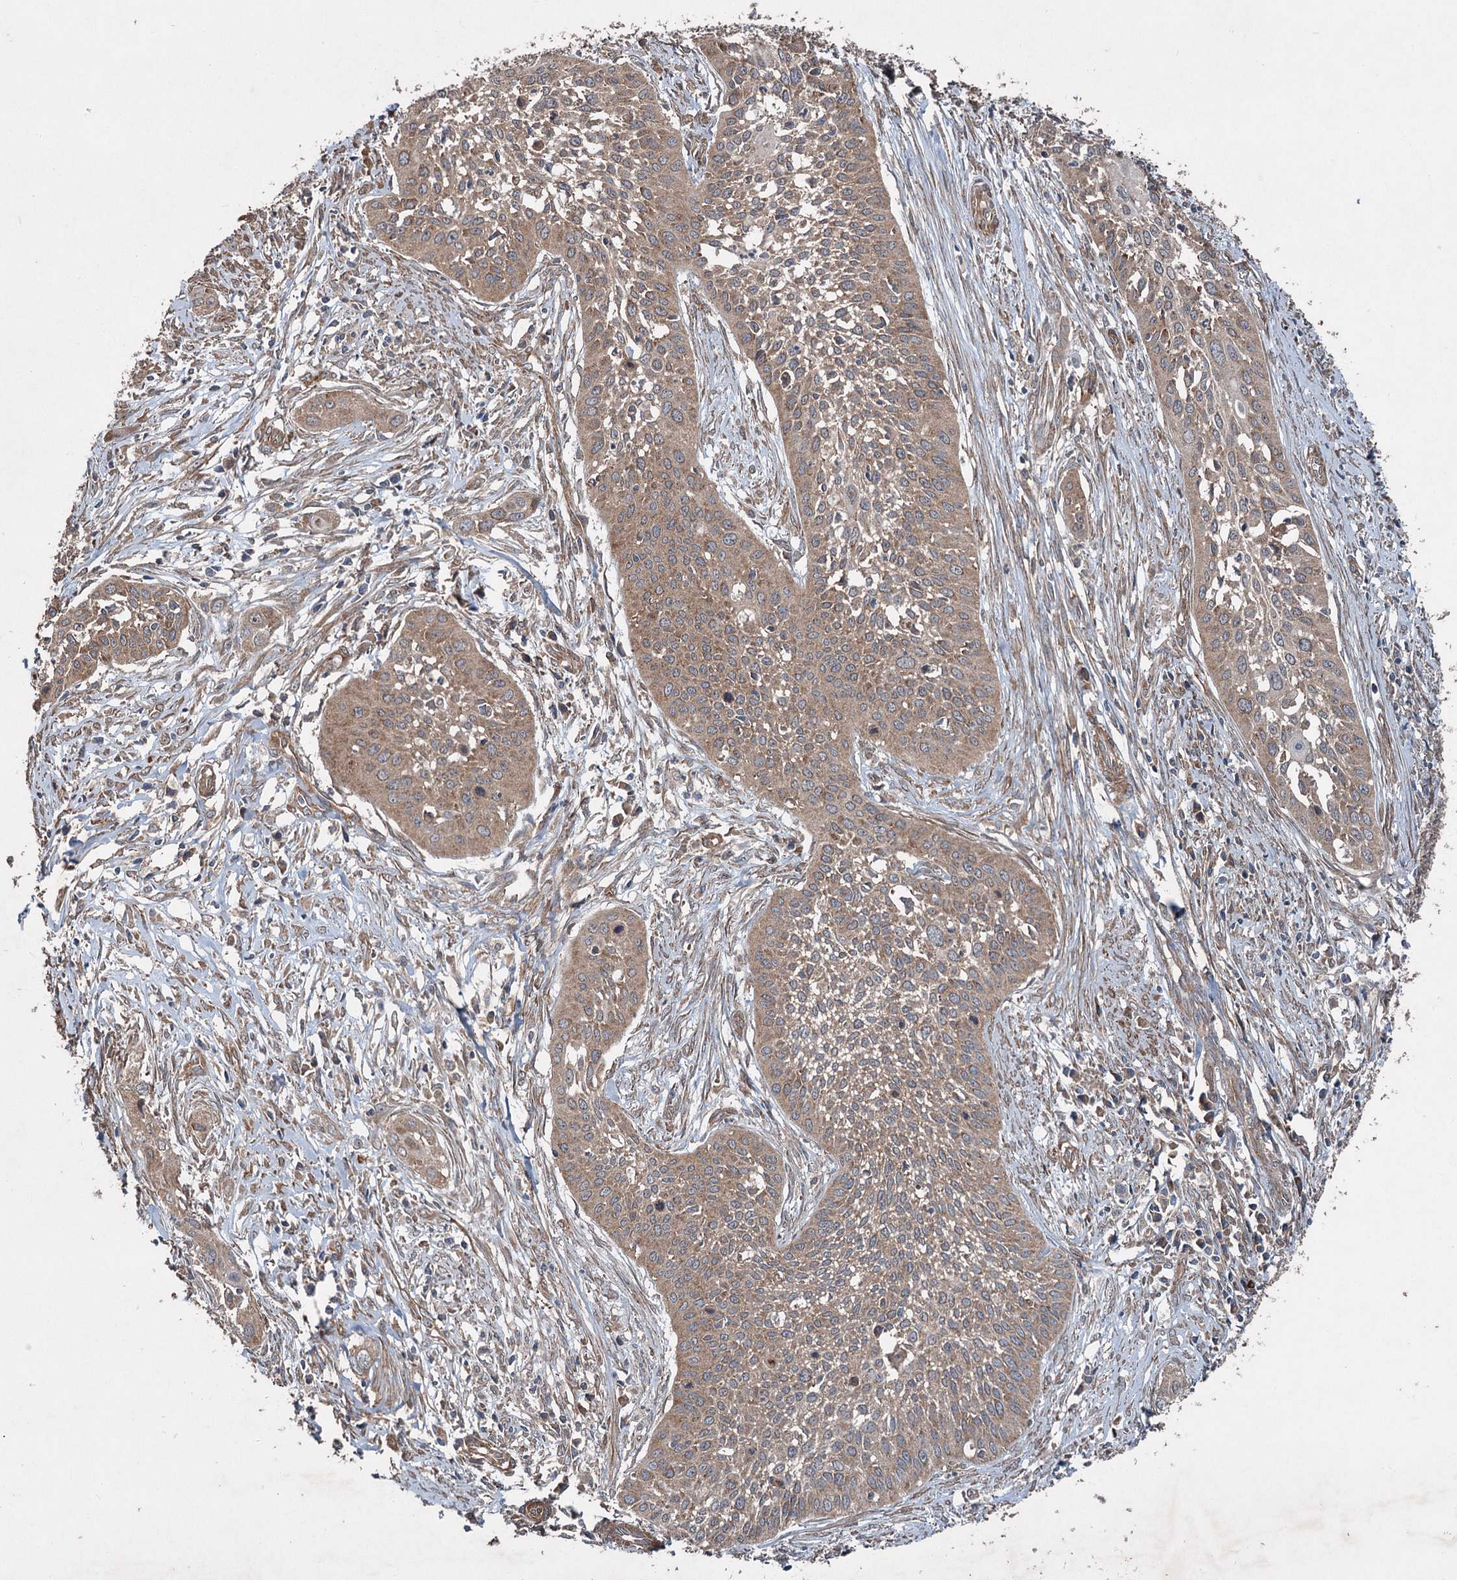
{"staining": {"intensity": "weak", "quantity": ">75%", "location": "cytoplasmic/membranous"}, "tissue": "cervical cancer", "cell_type": "Tumor cells", "image_type": "cancer", "snomed": [{"axis": "morphology", "description": "Squamous cell carcinoma, NOS"}, {"axis": "topography", "description": "Cervix"}], "caption": "Cervical cancer stained for a protein reveals weak cytoplasmic/membranous positivity in tumor cells.", "gene": "RNF214", "patient": {"sex": "female", "age": 34}}